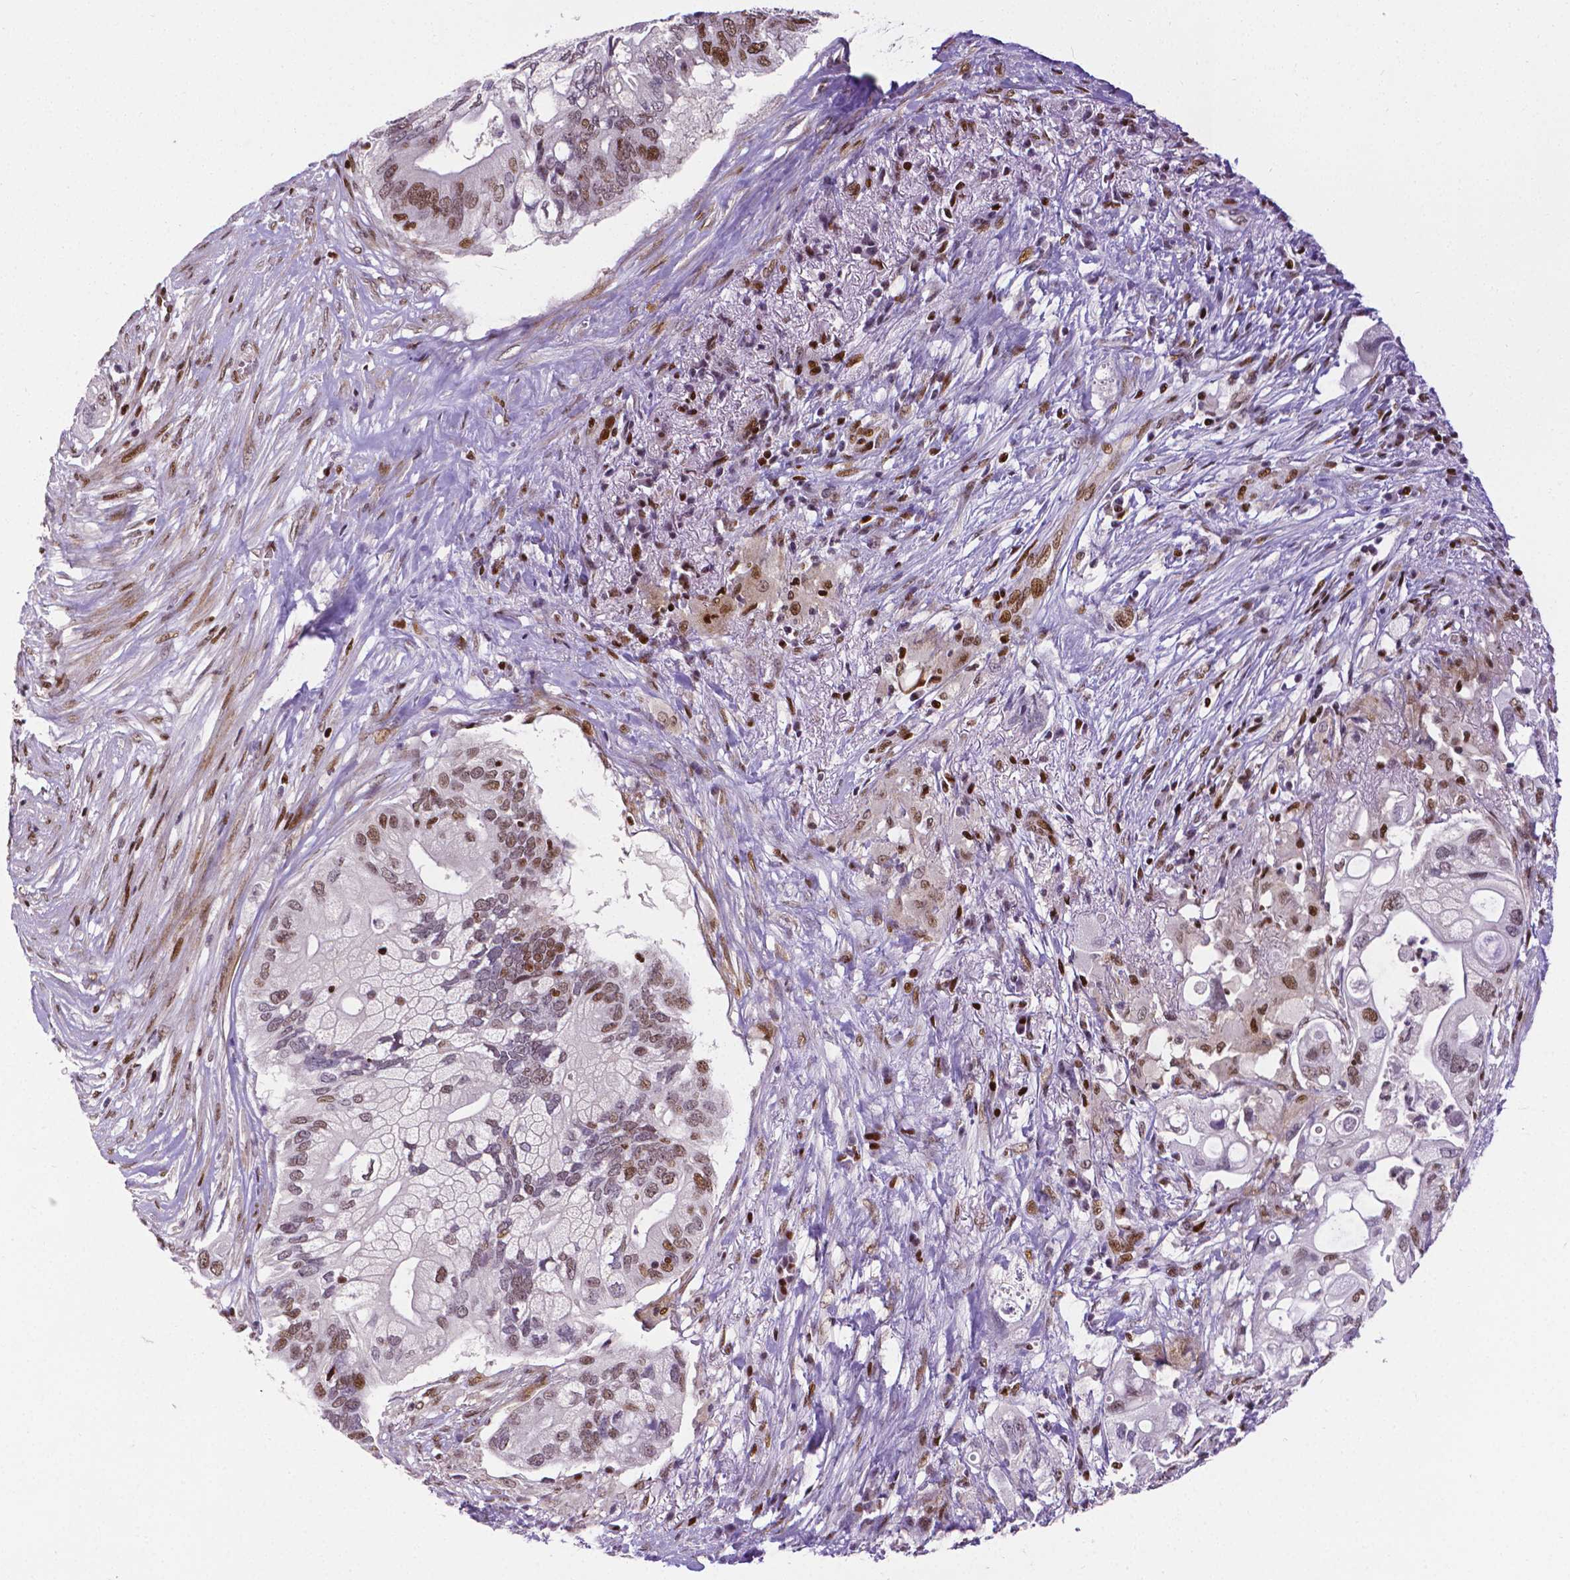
{"staining": {"intensity": "moderate", "quantity": "25%-75%", "location": "nuclear"}, "tissue": "pancreatic cancer", "cell_type": "Tumor cells", "image_type": "cancer", "snomed": [{"axis": "morphology", "description": "Adenocarcinoma, NOS"}, {"axis": "topography", "description": "Pancreas"}], "caption": "A medium amount of moderate nuclear expression is present in approximately 25%-75% of tumor cells in pancreatic cancer tissue. Nuclei are stained in blue.", "gene": "CTCF", "patient": {"sex": "female", "age": 72}}